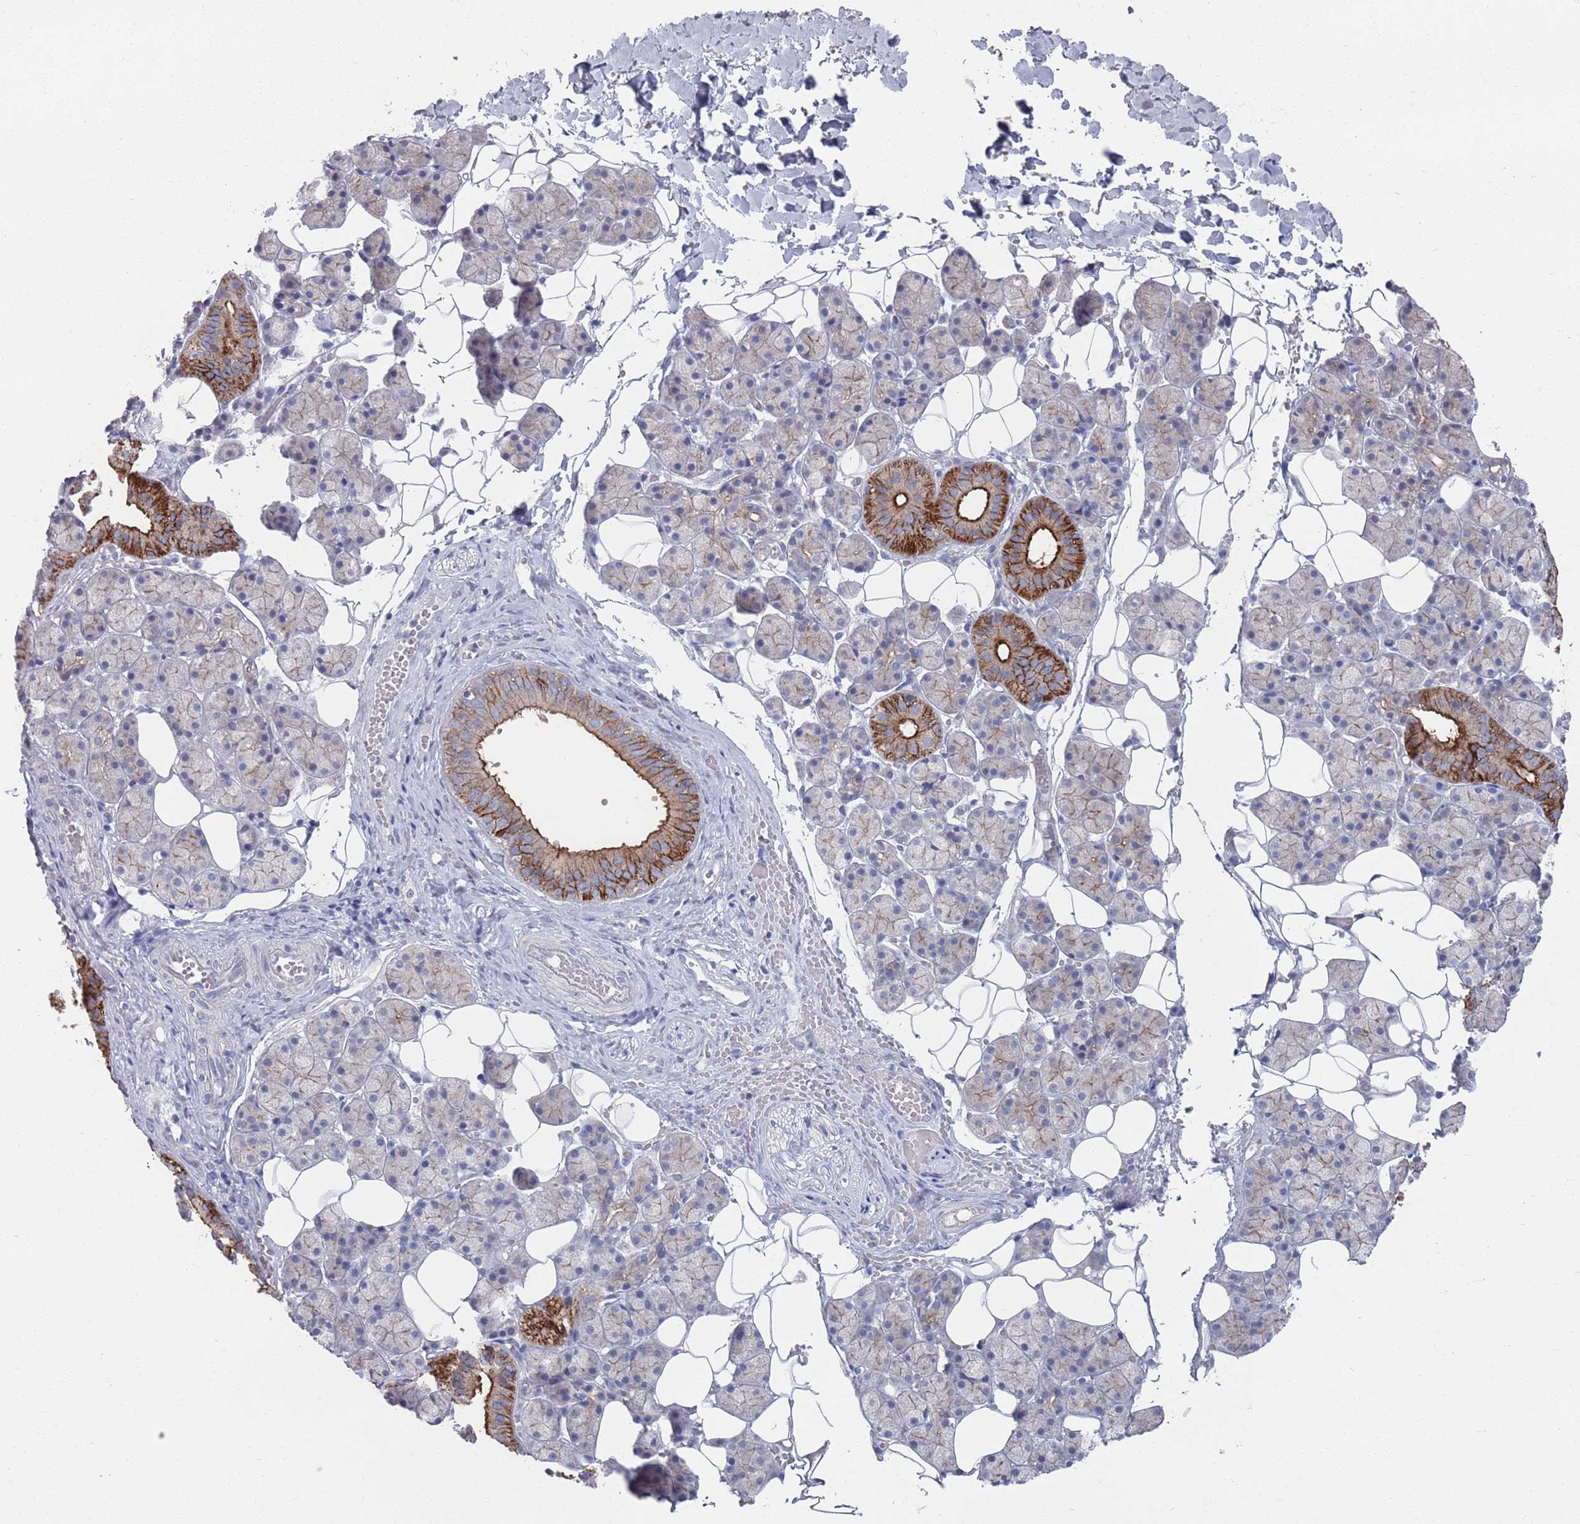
{"staining": {"intensity": "strong", "quantity": "25%-75%", "location": "cytoplasmic/membranous"}, "tissue": "salivary gland", "cell_type": "Glandular cells", "image_type": "normal", "snomed": [{"axis": "morphology", "description": "Normal tissue, NOS"}, {"axis": "topography", "description": "Salivary gland"}], "caption": "Glandular cells display high levels of strong cytoplasmic/membranous expression in about 25%-75% of cells in normal salivary gland.", "gene": "PROM2", "patient": {"sex": "female", "age": 33}}